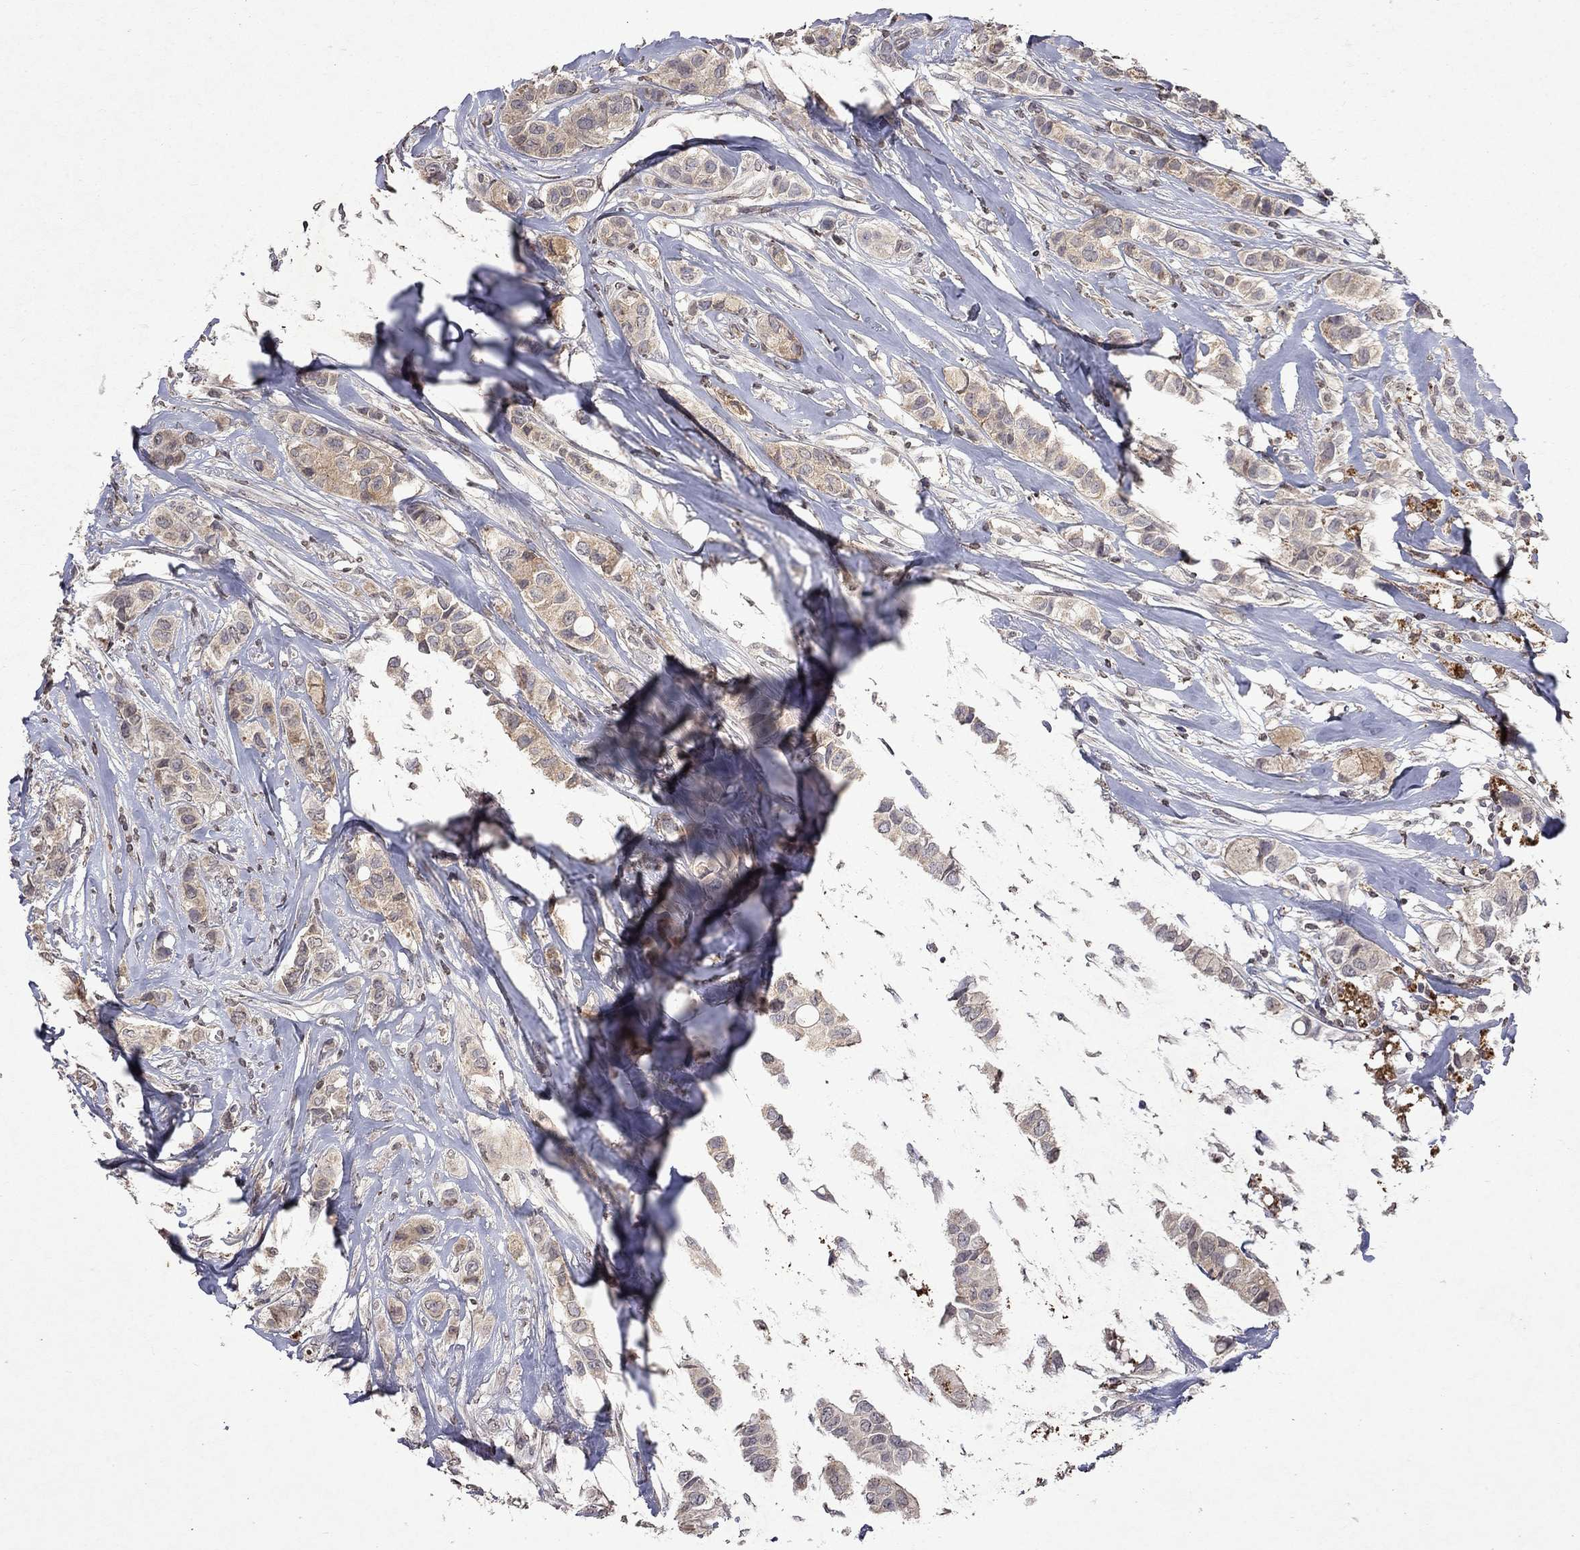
{"staining": {"intensity": "weak", "quantity": "25%-75%", "location": "cytoplasmic/membranous"}, "tissue": "breast cancer", "cell_type": "Tumor cells", "image_type": "cancer", "snomed": [{"axis": "morphology", "description": "Duct carcinoma"}, {"axis": "topography", "description": "Breast"}], "caption": "Protein expression analysis of breast cancer reveals weak cytoplasmic/membranous staining in approximately 25%-75% of tumor cells.", "gene": "TTC38", "patient": {"sex": "female", "age": 85}}